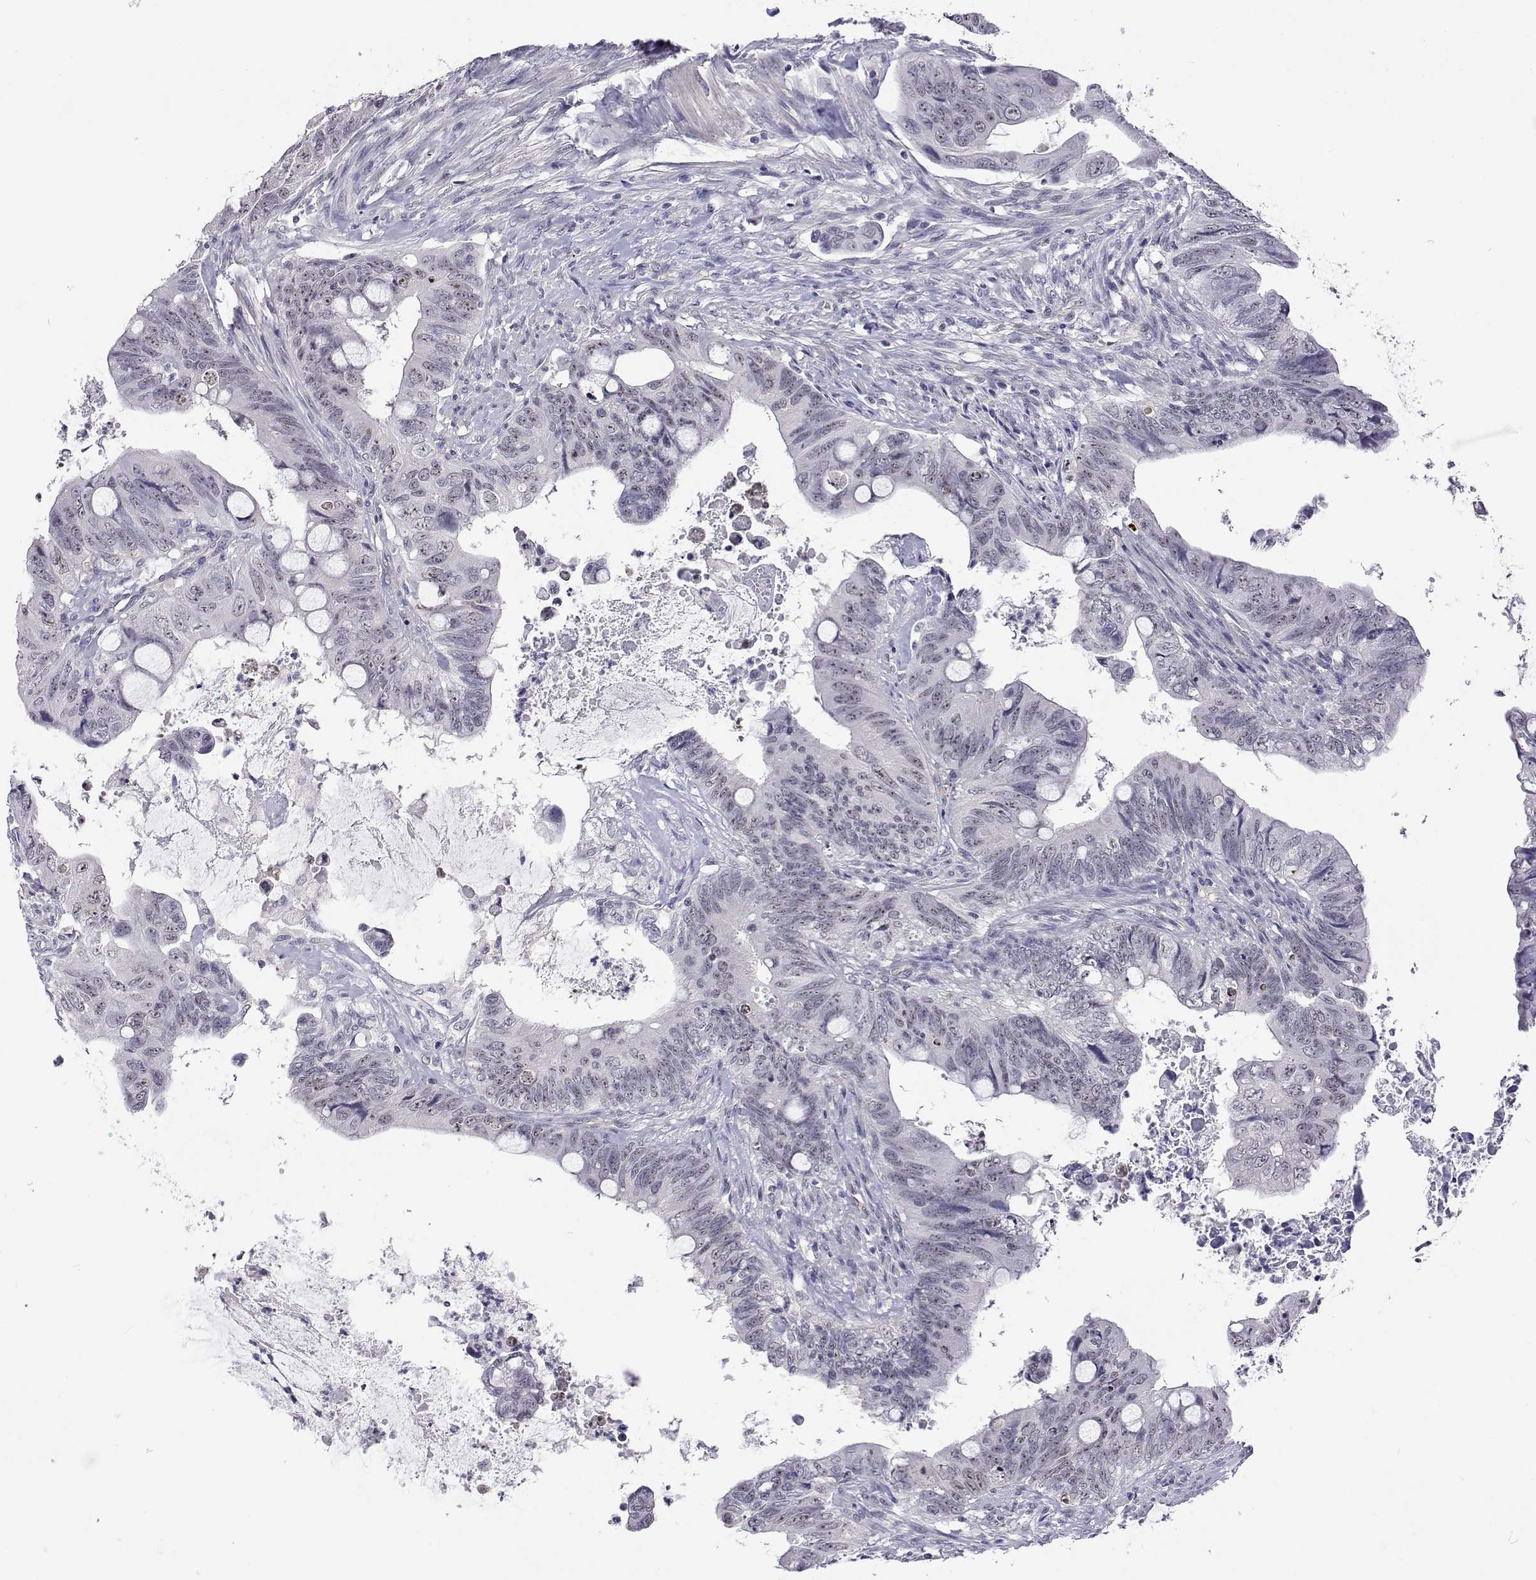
{"staining": {"intensity": "negative", "quantity": "none", "location": "none"}, "tissue": "colorectal cancer", "cell_type": "Tumor cells", "image_type": "cancer", "snomed": [{"axis": "morphology", "description": "Adenocarcinoma, NOS"}, {"axis": "topography", "description": "Colon"}], "caption": "This image is of colorectal adenocarcinoma stained with immunohistochemistry to label a protein in brown with the nuclei are counter-stained blue. There is no staining in tumor cells. (DAB immunohistochemistry (IHC) visualized using brightfield microscopy, high magnification).", "gene": "NHP2", "patient": {"sex": "male", "age": 57}}